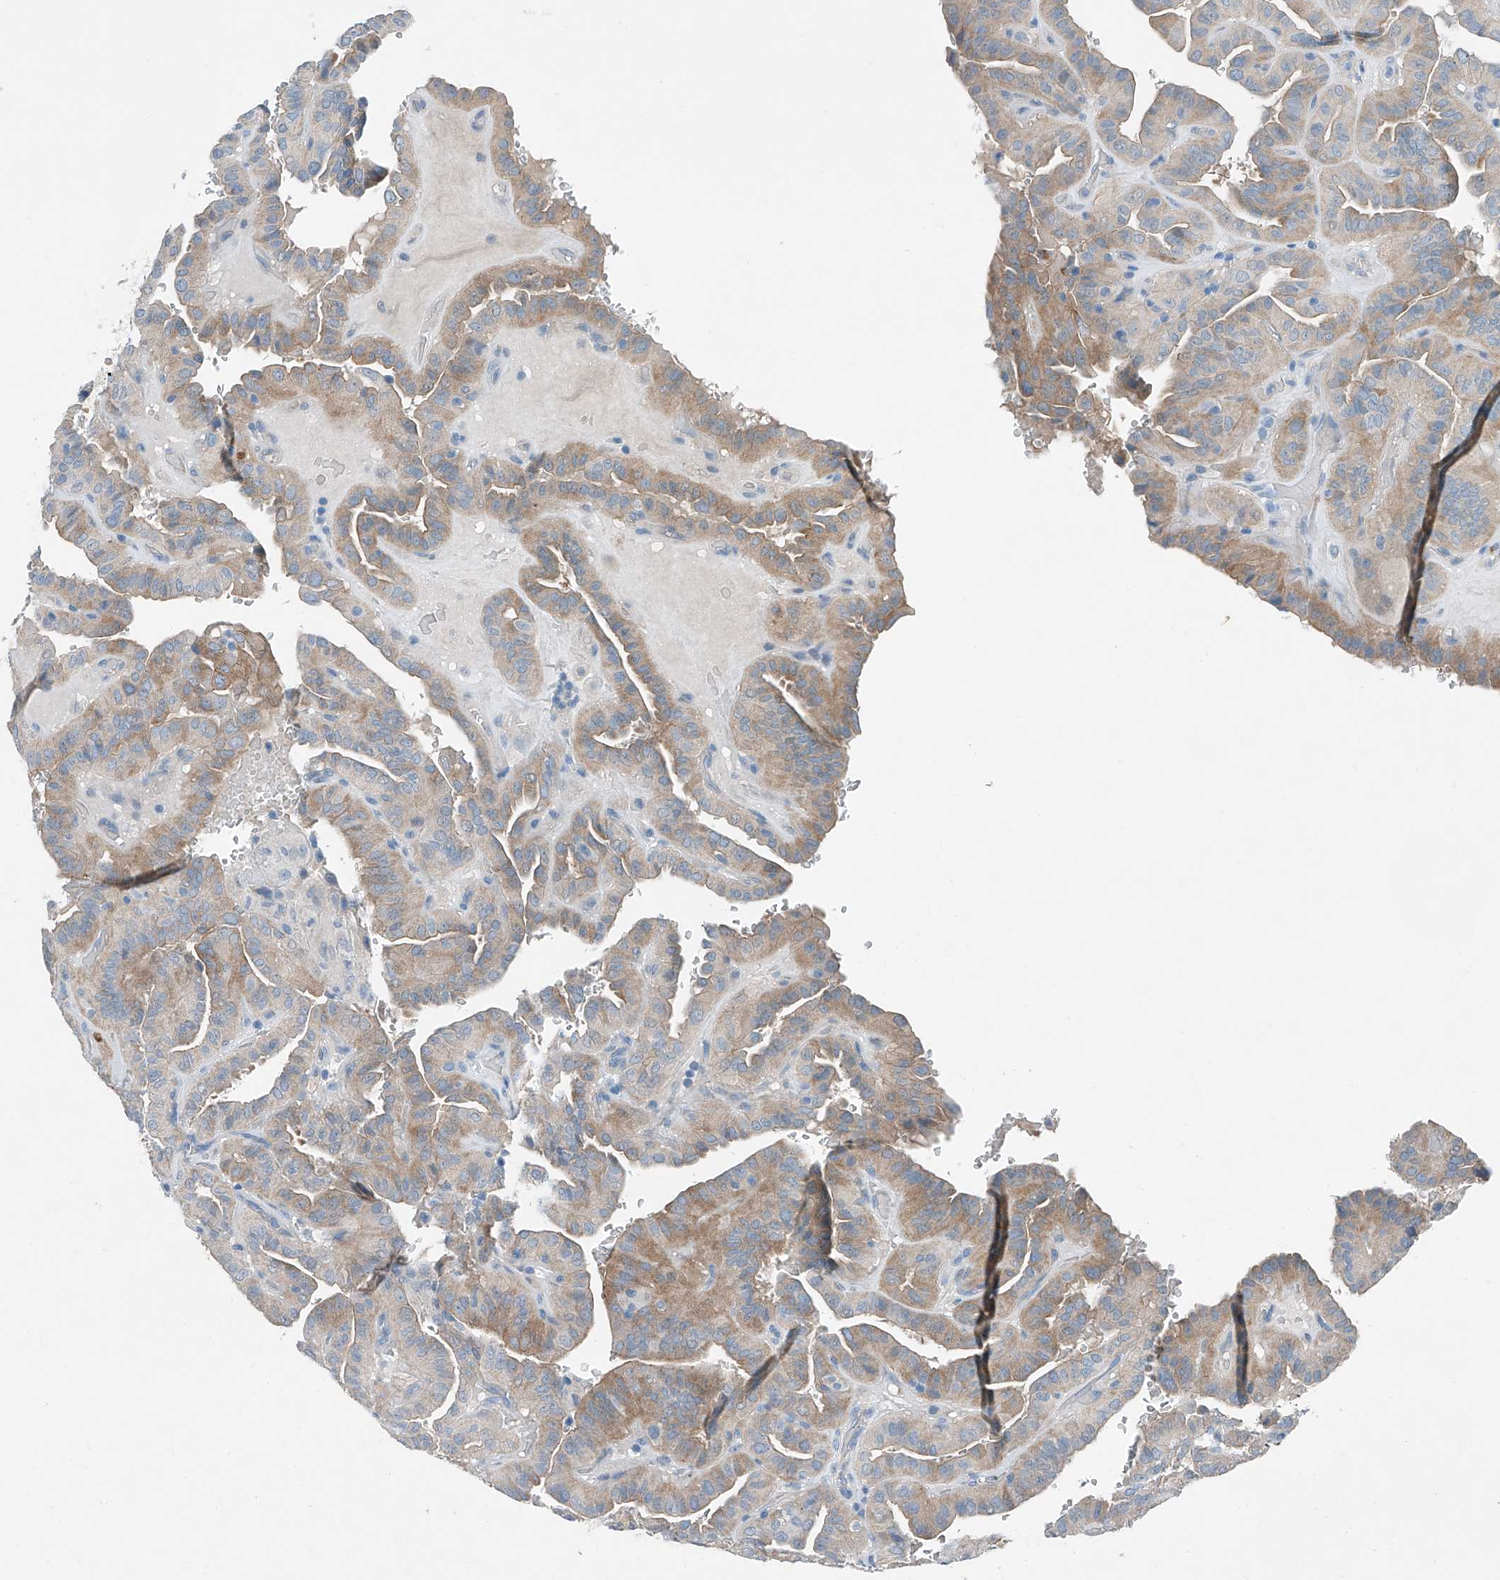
{"staining": {"intensity": "weak", "quantity": "25%-75%", "location": "cytoplasmic/membranous"}, "tissue": "thyroid cancer", "cell_type": "Tumor cells", "image_type": "cancer", "snomed": [{"axis": "morphology", "description": "Papillary adenocarcinoma, NOS"}, {"axis": "topography", "description": "Thyroid gland"}], "caption": "Protein expression analysis of thyroid cancer exhibits weak cytoplasmic/membranous positivity in about 25%-75% of tumor cells.", "gene": "MDGA1", "patient": {"sex": "male", "age": 77}}